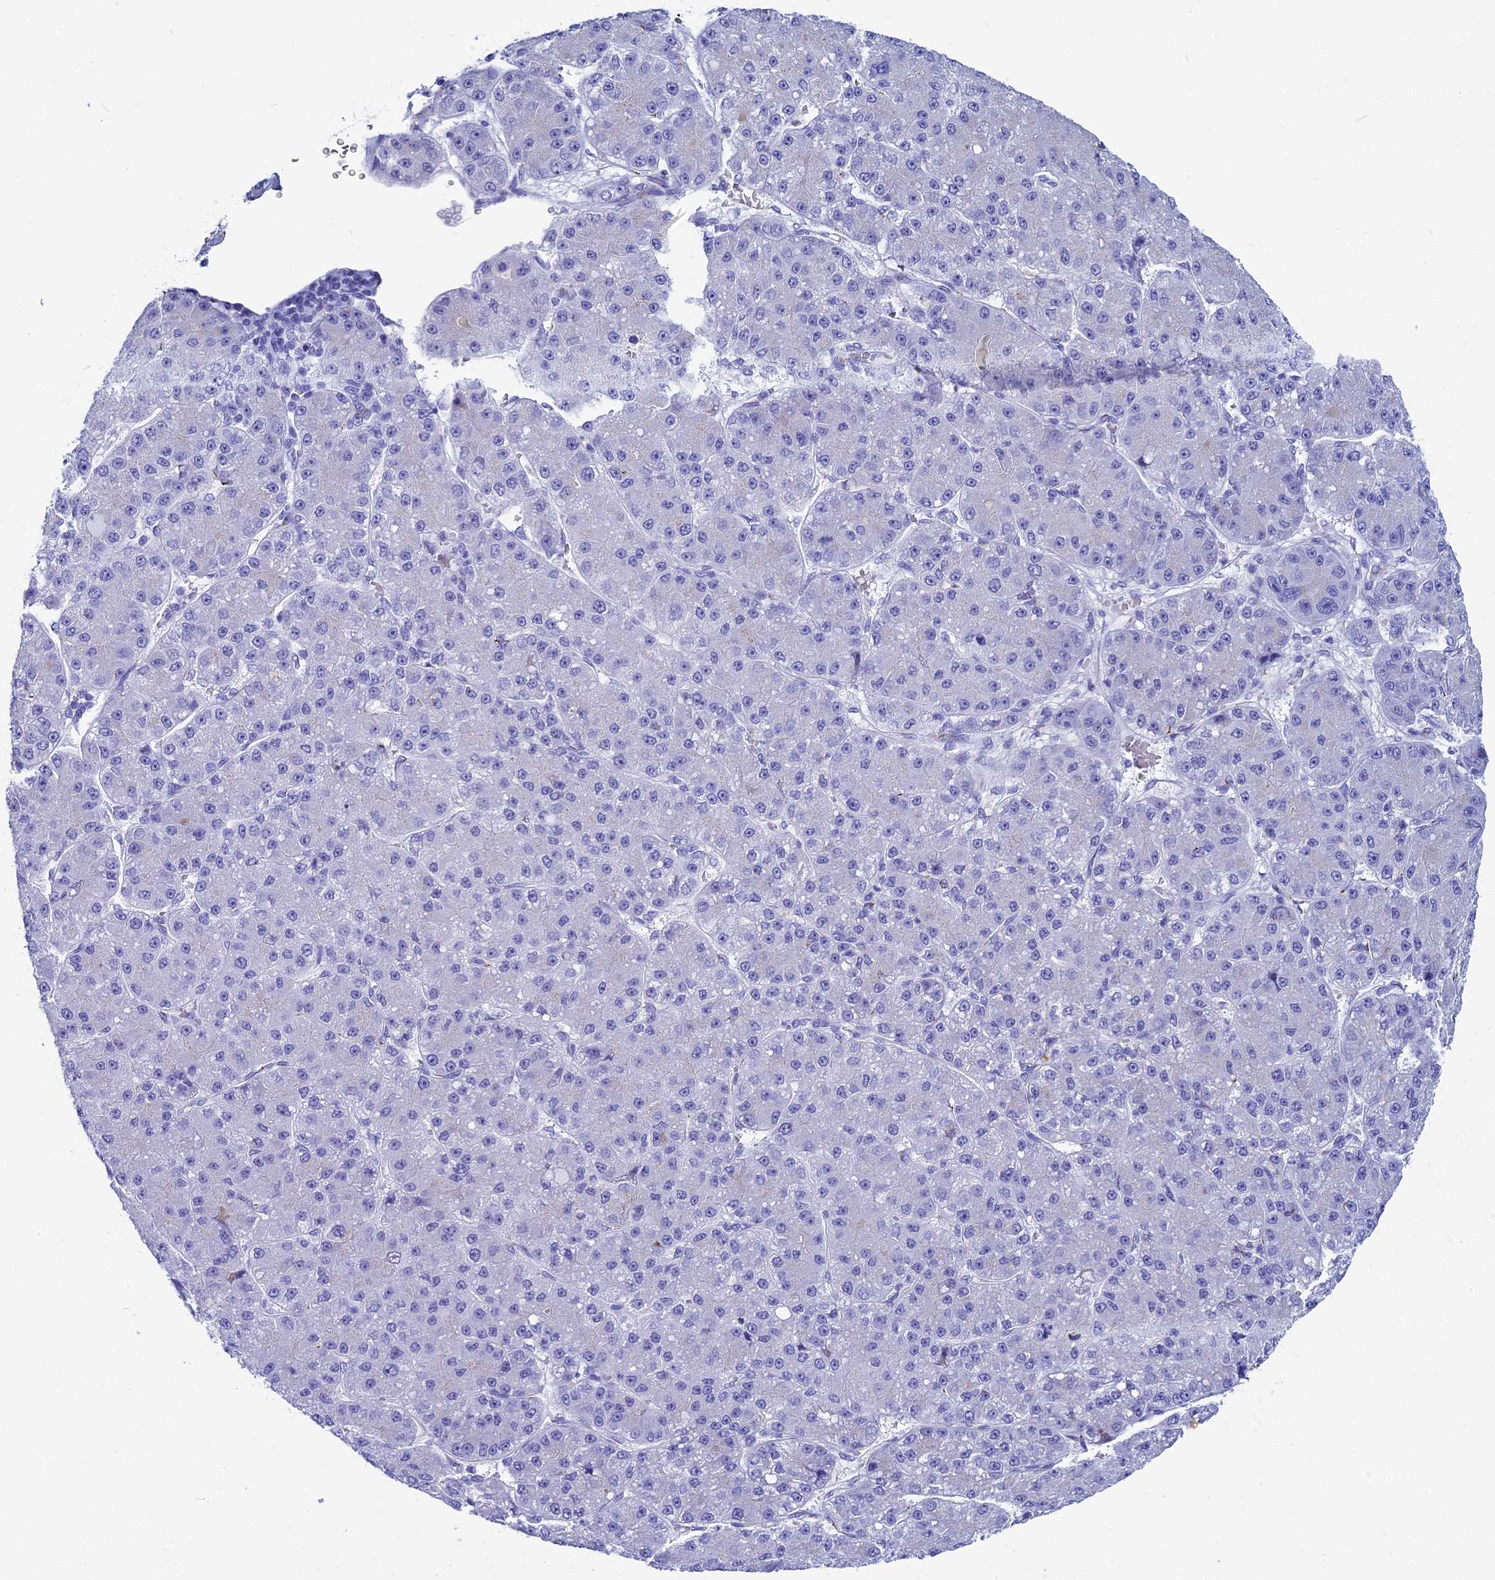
{"staining": {"intensity": "negative", "quantity": "none", "location": "none"}, "tissue": "liver cancer", "cell_type": "Tumor cells", "image_type": "cancer", "snomed": [{"axis": "morphology", "description": "Carcinoma, Hepatocellular, NOS"}, {"axis": "topography", "description": "Liver"}], "caption": "Tumor cells show no significant protein expression in liver hepatocellular carcinoma.", "gene": "AP3B2", "patient": {"sex": "male", "age": 67}}